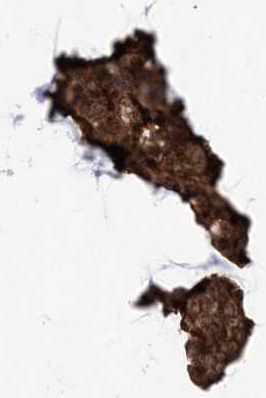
{"staining": {"intensity": "strong", "quantity": ">75%", "location": "cytoplasmic/membranous"}, "tissue": "breast cancer", "cell_type": "Tumor cells", "image_type": "cancer", "snomed": [{"axis": "morphology", "description": "Duct carcinoma"}, {"axis": "topography", "description": "Breast"}], "caption": "Breast cancer stained with DAB IHC reveals high levels of strong cytoplasmic/membranous positivity in approximately >75% of tumor cells.", "gene": "DDX19B", "patient": {"sex": "female", "age": 93}}